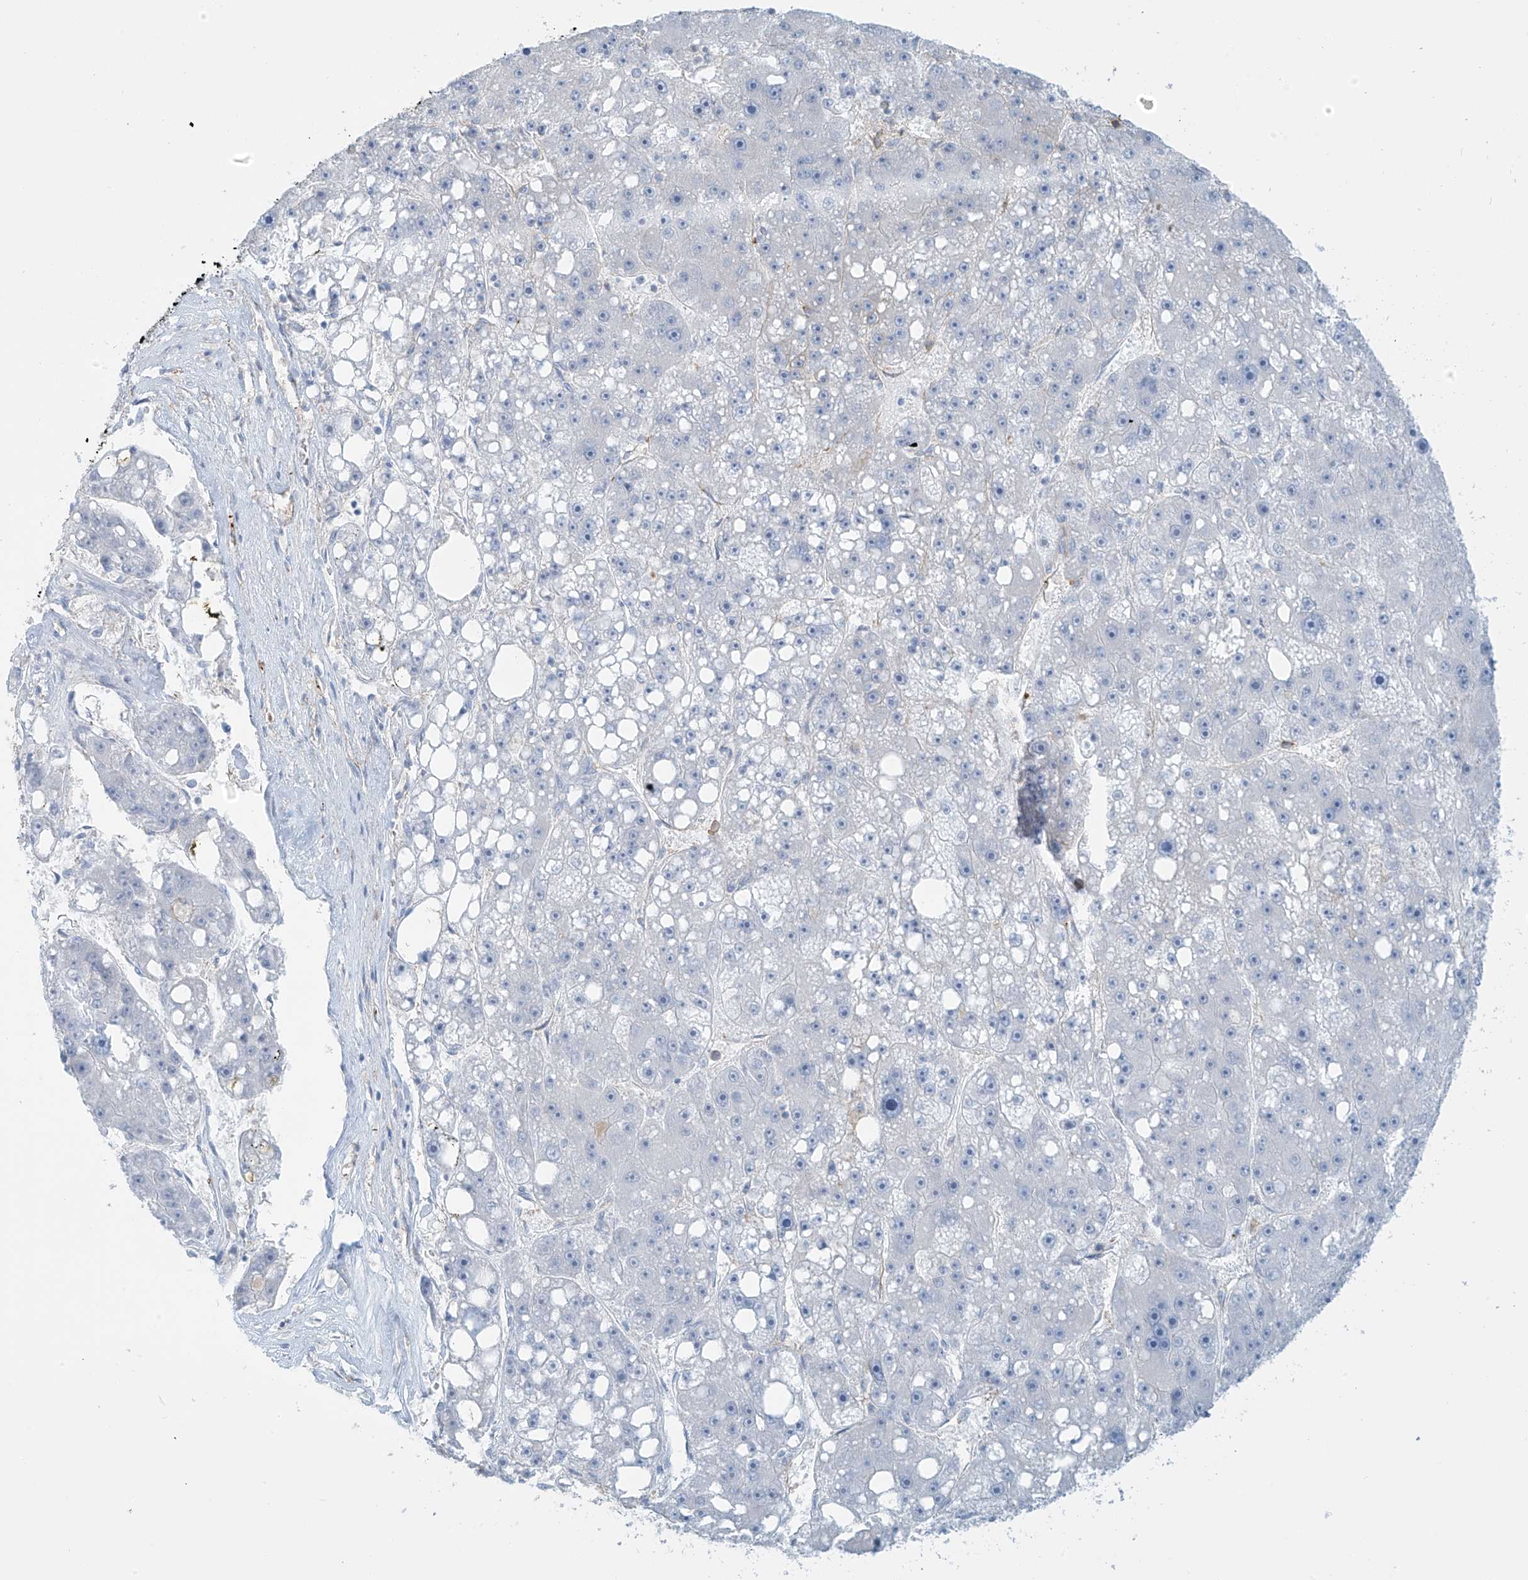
{"staining": {"intensity": "negative", "quantity": "none", "location": "none"}, "tissue": "liver cancer", "cell_type": "Tumor cells", "image_type": "cancer", "snomed": [{"axis": "morphology", "description": "Carcinoma, Hepatocellular, NOS"}, {"axis": "topography", "description": "Liver"}], "caption": "Protein analysis of liver cancer (hepatocellular carcinoma) demonstrates no significant expression in tumor cells.", "gene": "ZNF846", "patient": {"sex": "female", "age": 61}}